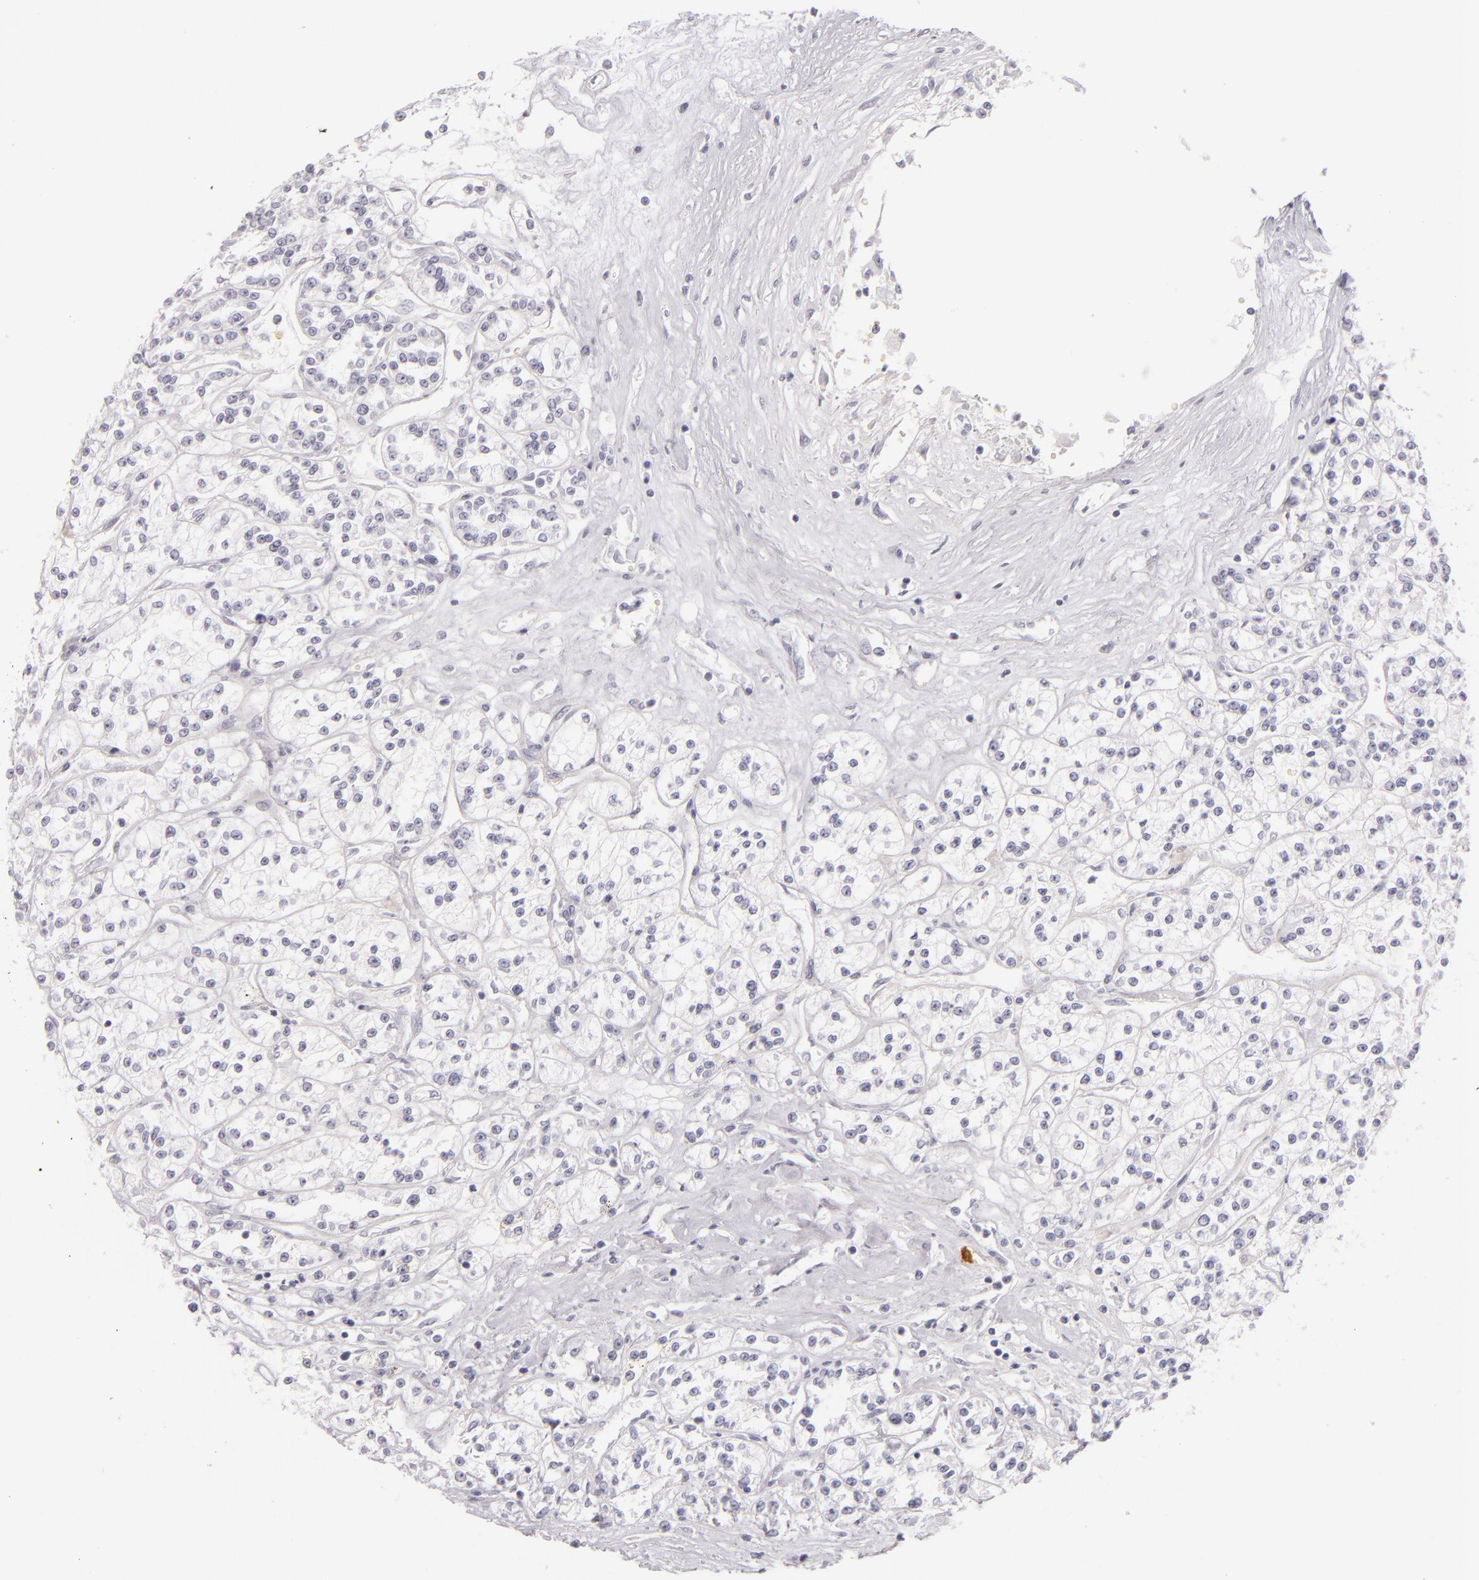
{"staining": {"intensity": "negative", "quantity": "none", "location": "none"}, "tissue": "renal cancer", "cell_type": "Tumor cells", "image_type": "cancer", "snomed": [{"axis": "morphology", "description": "Adenocarcinoma, NOS"}, {"axis": "topography", "description": "Kidney"}], "caption": "Human adenocarcinoma (renal) stained for a protein using immunohistochemistry displays no expression in tumor cells.", "gene": "TPSD1", "patient": {"sex": "female", "age": 76}}